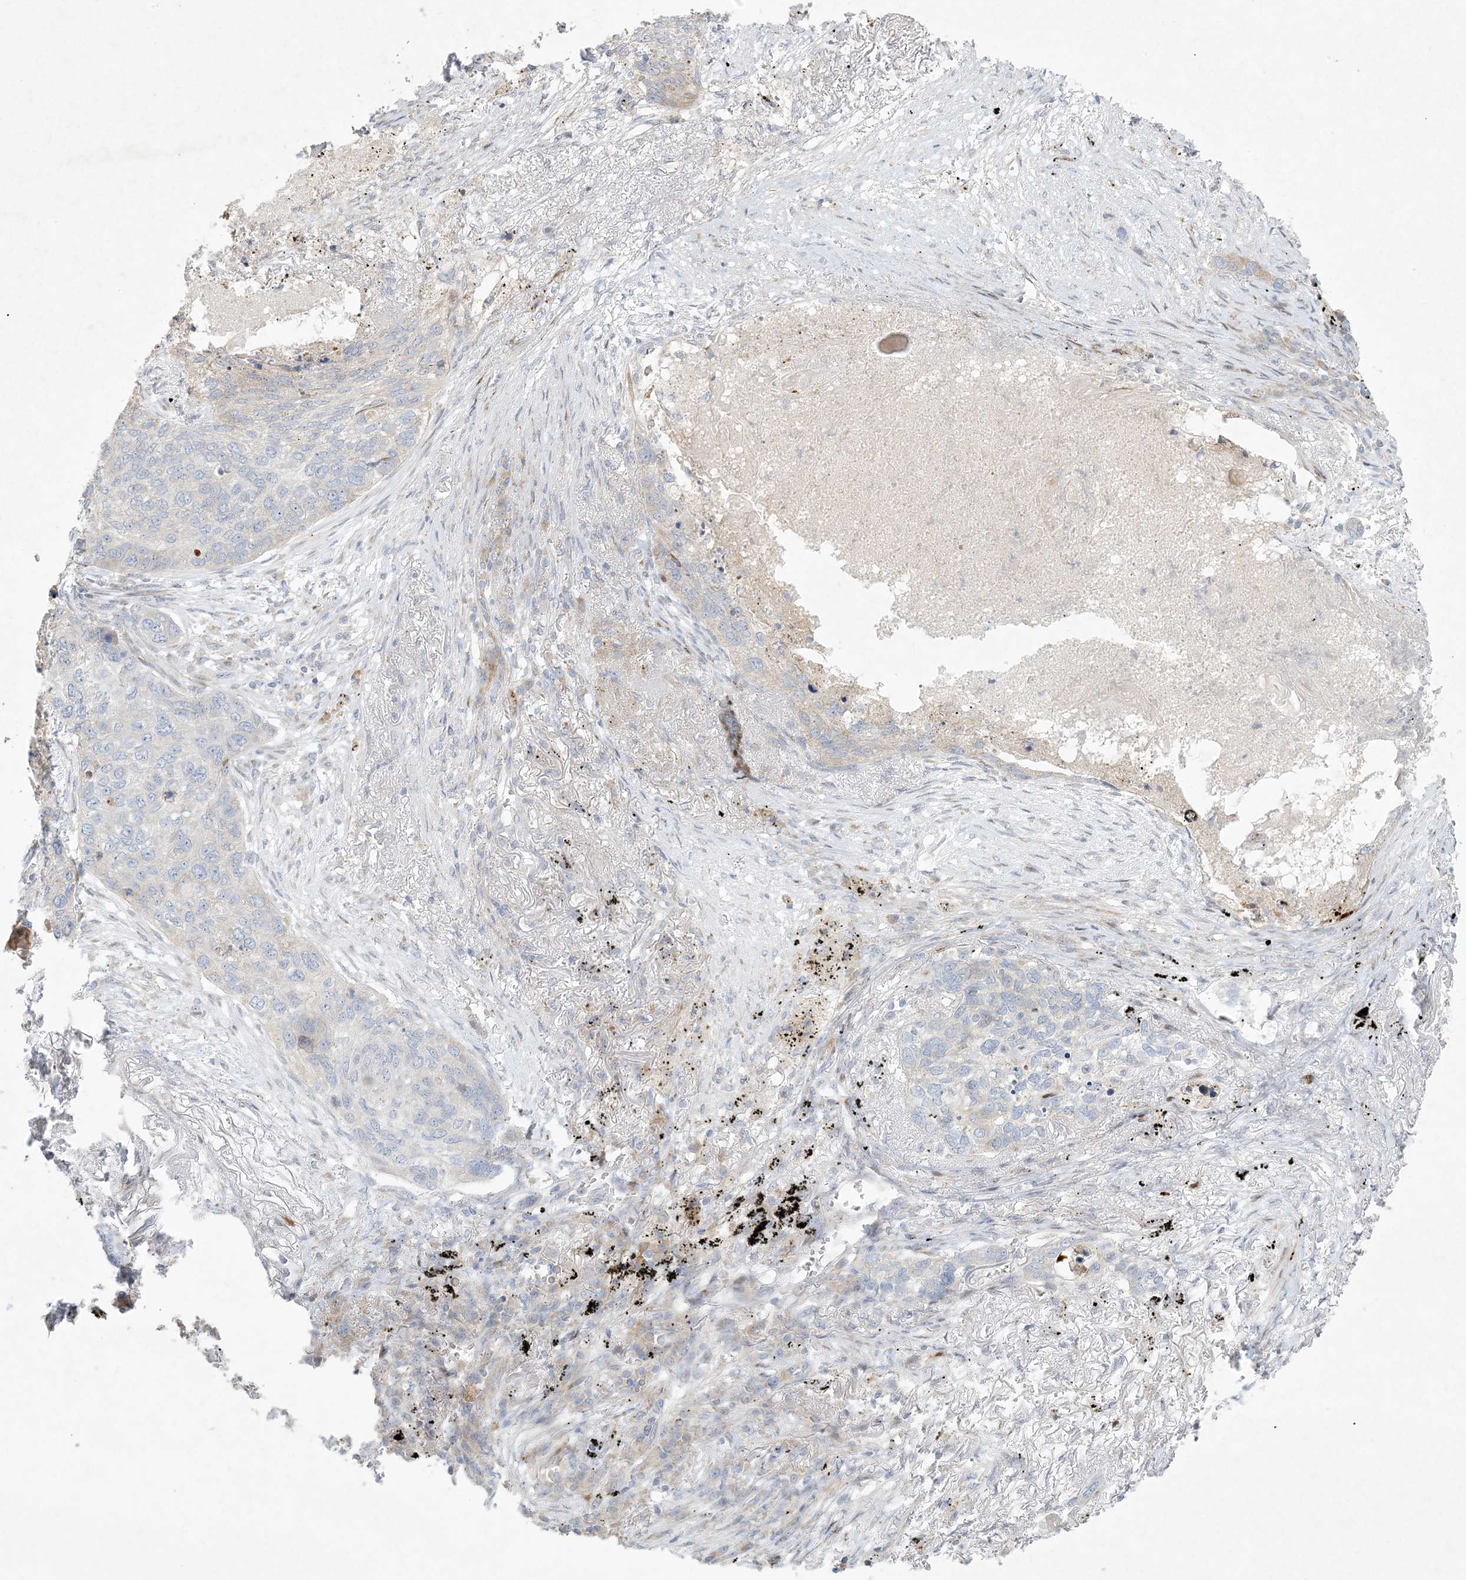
{"staining": {"intensity": "negative", "quantity": "none", "location": "none"}, "tissue": "lung cancer", "cell_type": "Tumor cells", "image_type": "cancer", "snomed": [{"axis": "morphology", "description": "Squamous cell carcinoma, NOS"}, {"axis": "topography", "description": "Lung"}], "caption": "DAB (3,3'-diaminobenzidine) immunohistochemical staining of lung cancer (squamous cell carcinoma) demonstrates no significant expression in tumor cells.", "gene": "ZNF385D", "patient": {"sex": "female", "age": 63}}